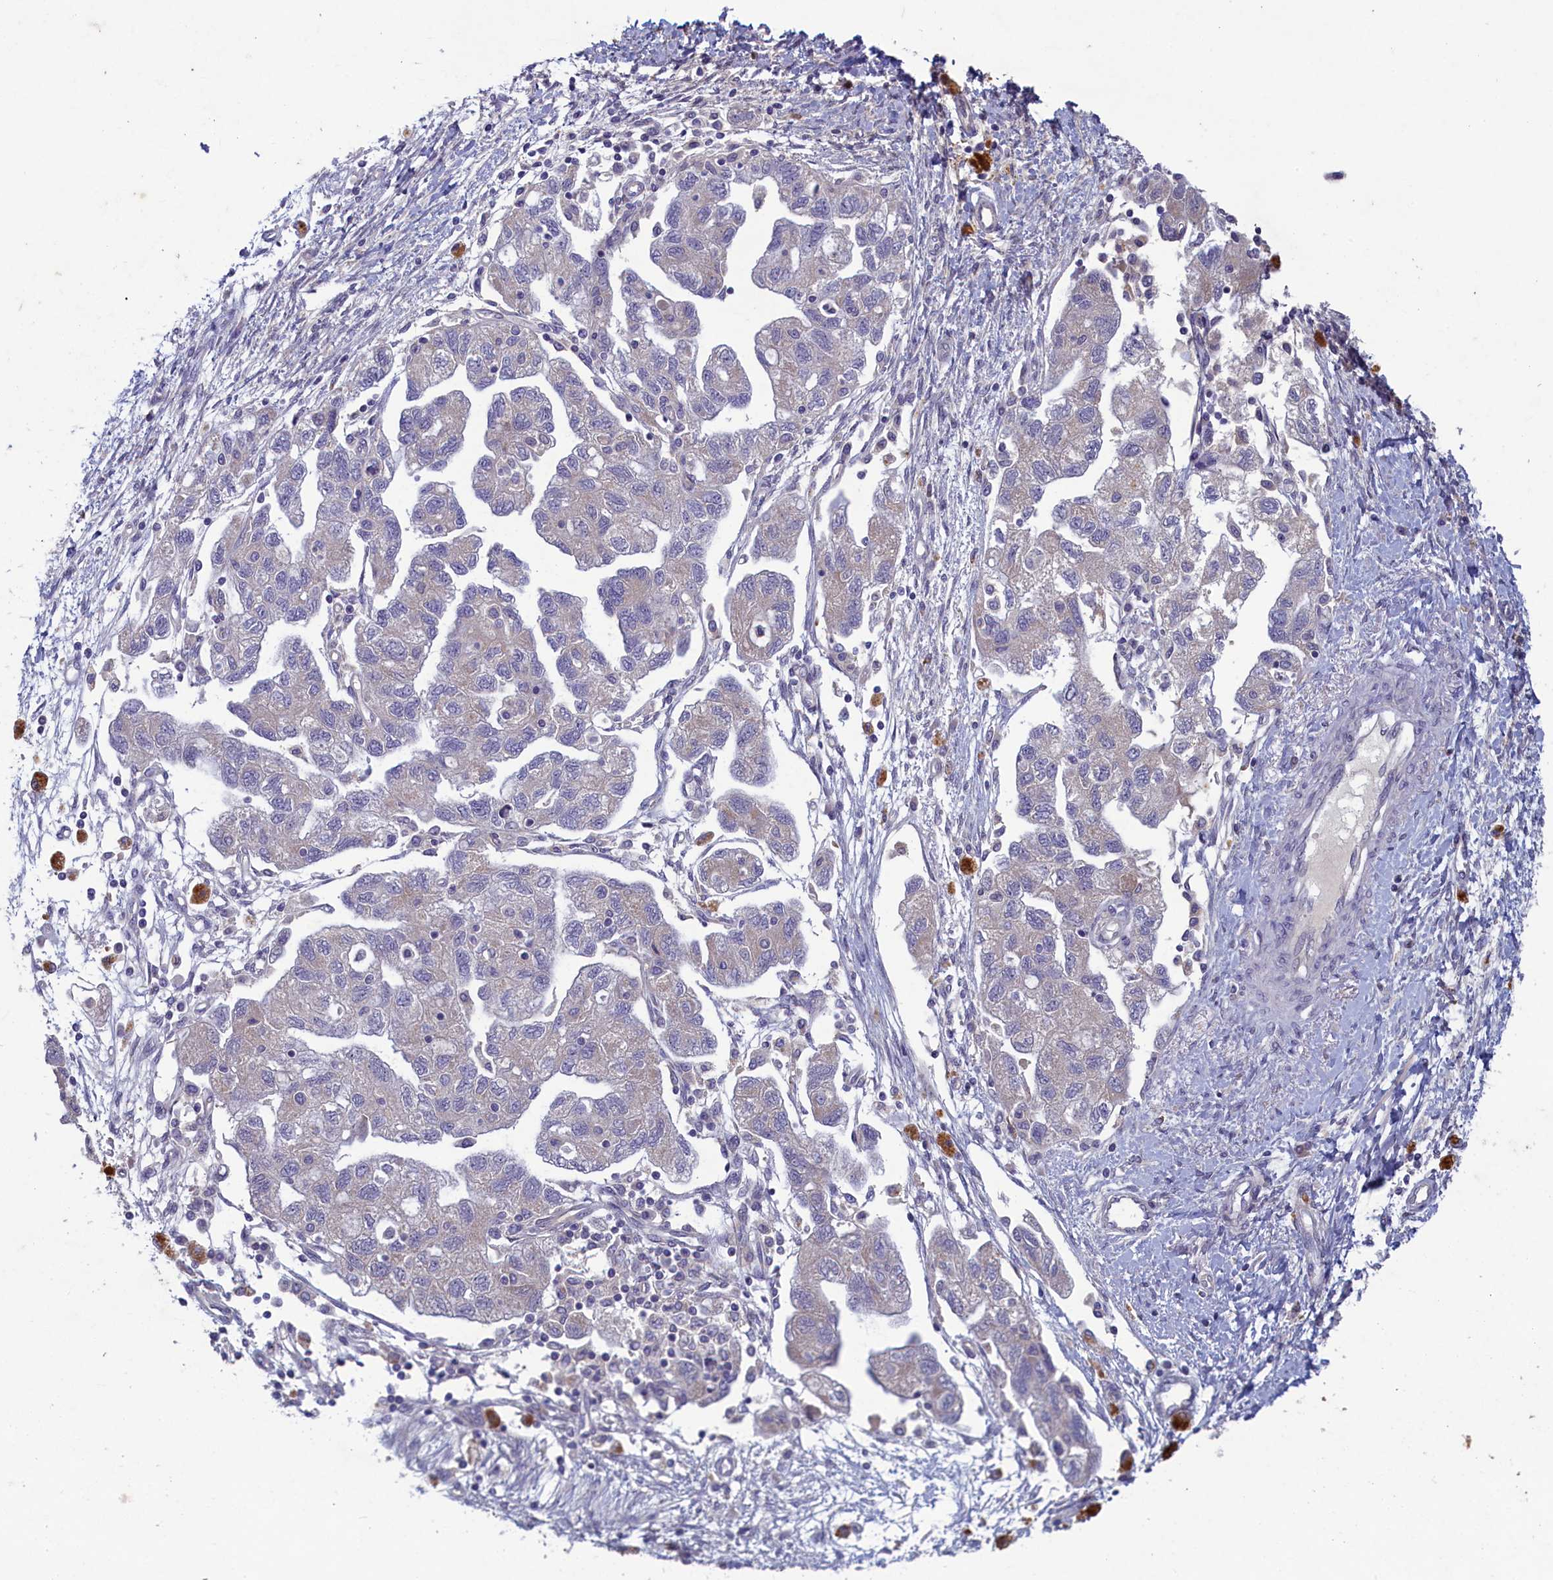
{"staining": {"intensity": "negative", "quantity": "none", "location": "none"}, "tissue": "ovarian cancer", "cell_type": "Tumor cells", "image_type": "cancer", "snomed": [{"axis": "morphology", "description": "Carcinoma, NOS"}, {"axis": "morphology", "description": "Cystadenocarcinoma, serous, NOS"}, {"axis": "topography", "description": "Ovary"}], "caption": "This is an immunohistochemistry (IHC) micrograph of carcinoma (ovarian). There is no staining in tumor cells.", "gene": "PLEKHG6", "patient": {"sex": "female", "age": 69}}